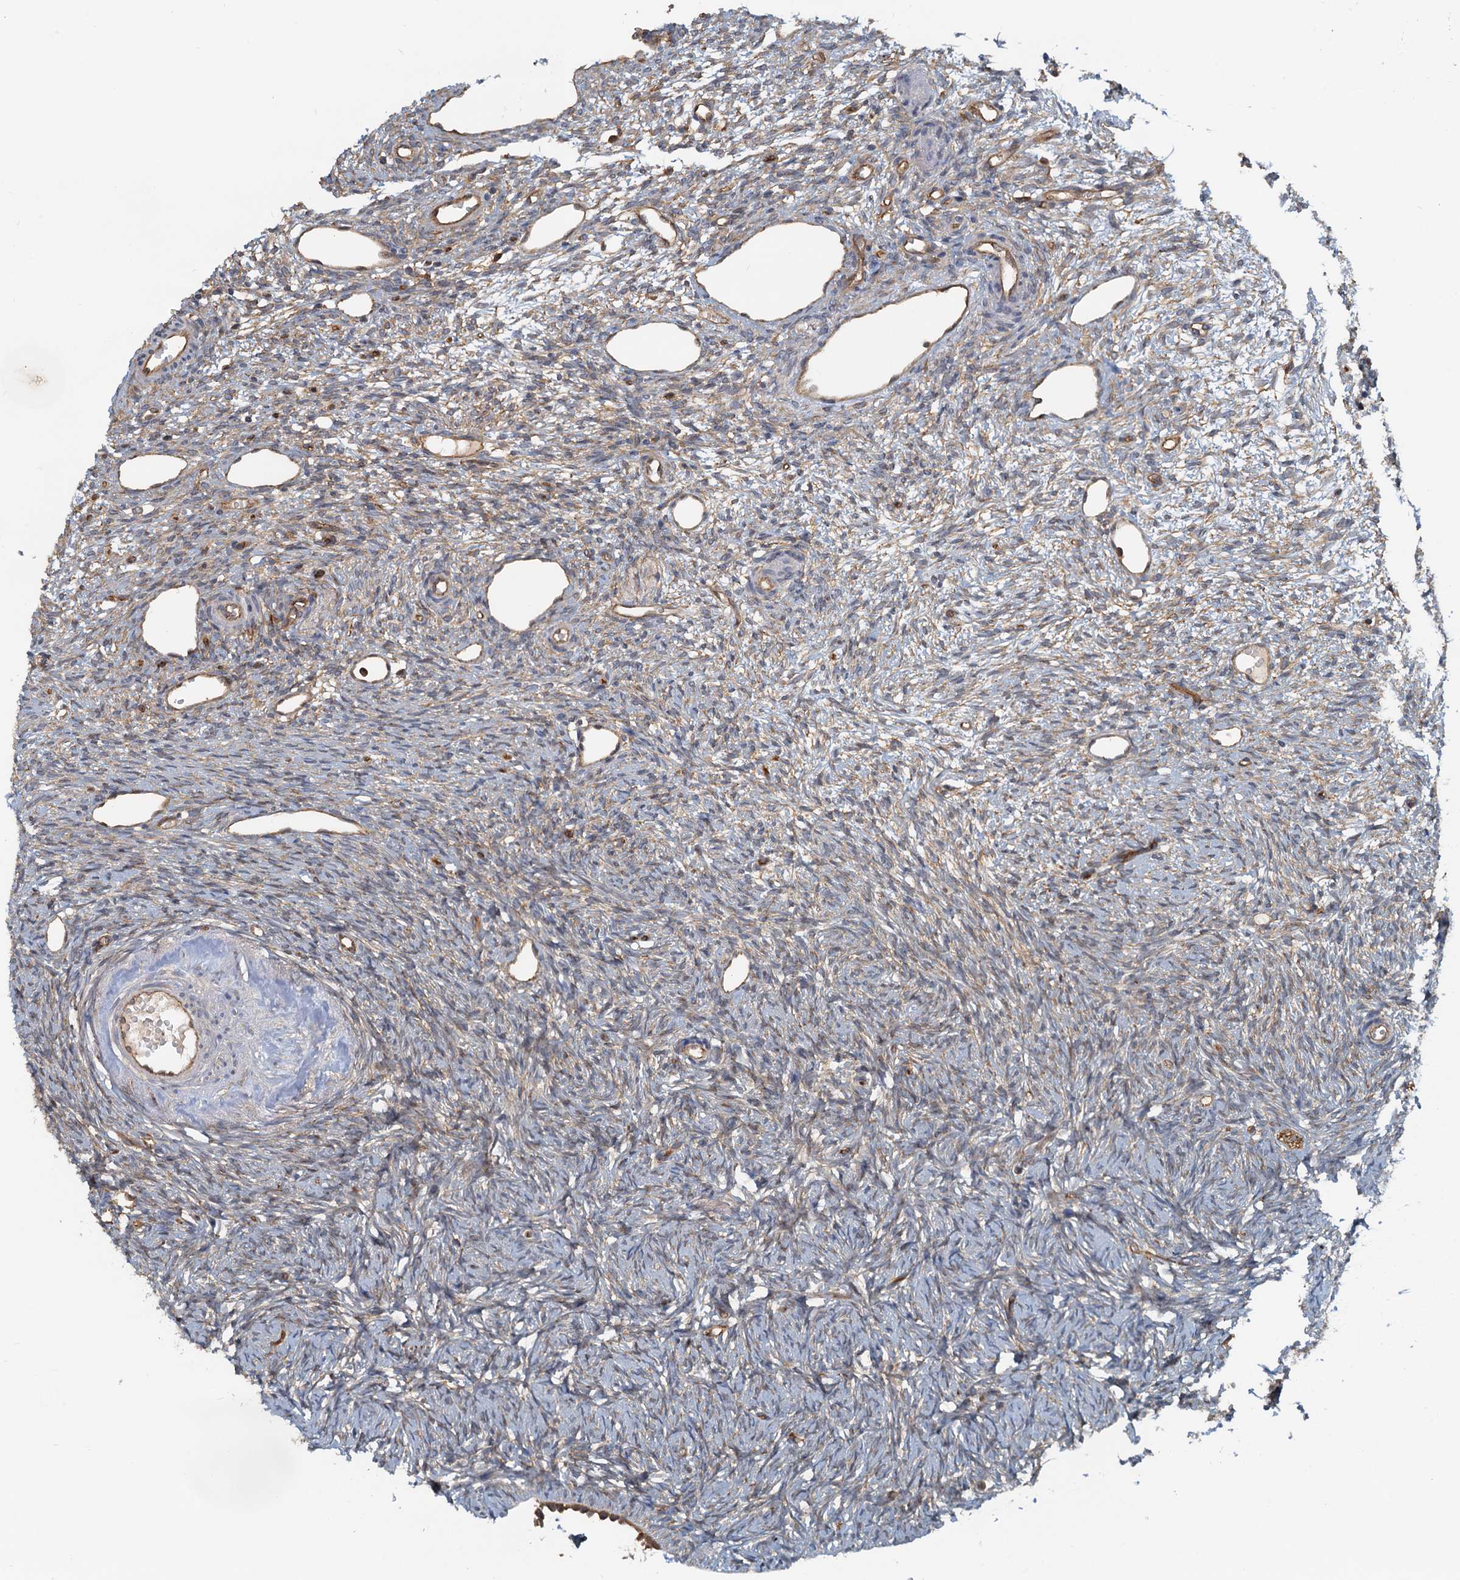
{"staining": {"intensity": "moderate", "quantity": "25%-75%", "location": "cytoplasmic/membranous"}, "tissue": "ovary", "cell_type": "Ovarian stroma cells", "image_type": "normal", "snomed": [{"axis": "morphology", "description": "Normal tissue, NOS"}, {"axis": "topography", "description": "Ovary"}], "caption": "DAB immunohistochemical staining of unremarkable human ovary demonstrates moderate cytoplasmic/membranous protein staining in approximately 25%-75% of ovarian stroma cells. (Stains: DAB in brown, nuclei in blue, Microscopy: brightfield microscopy at high magnification).", "gene": "NIPAL3", "patient": {"sex": "female", "age": 51}}